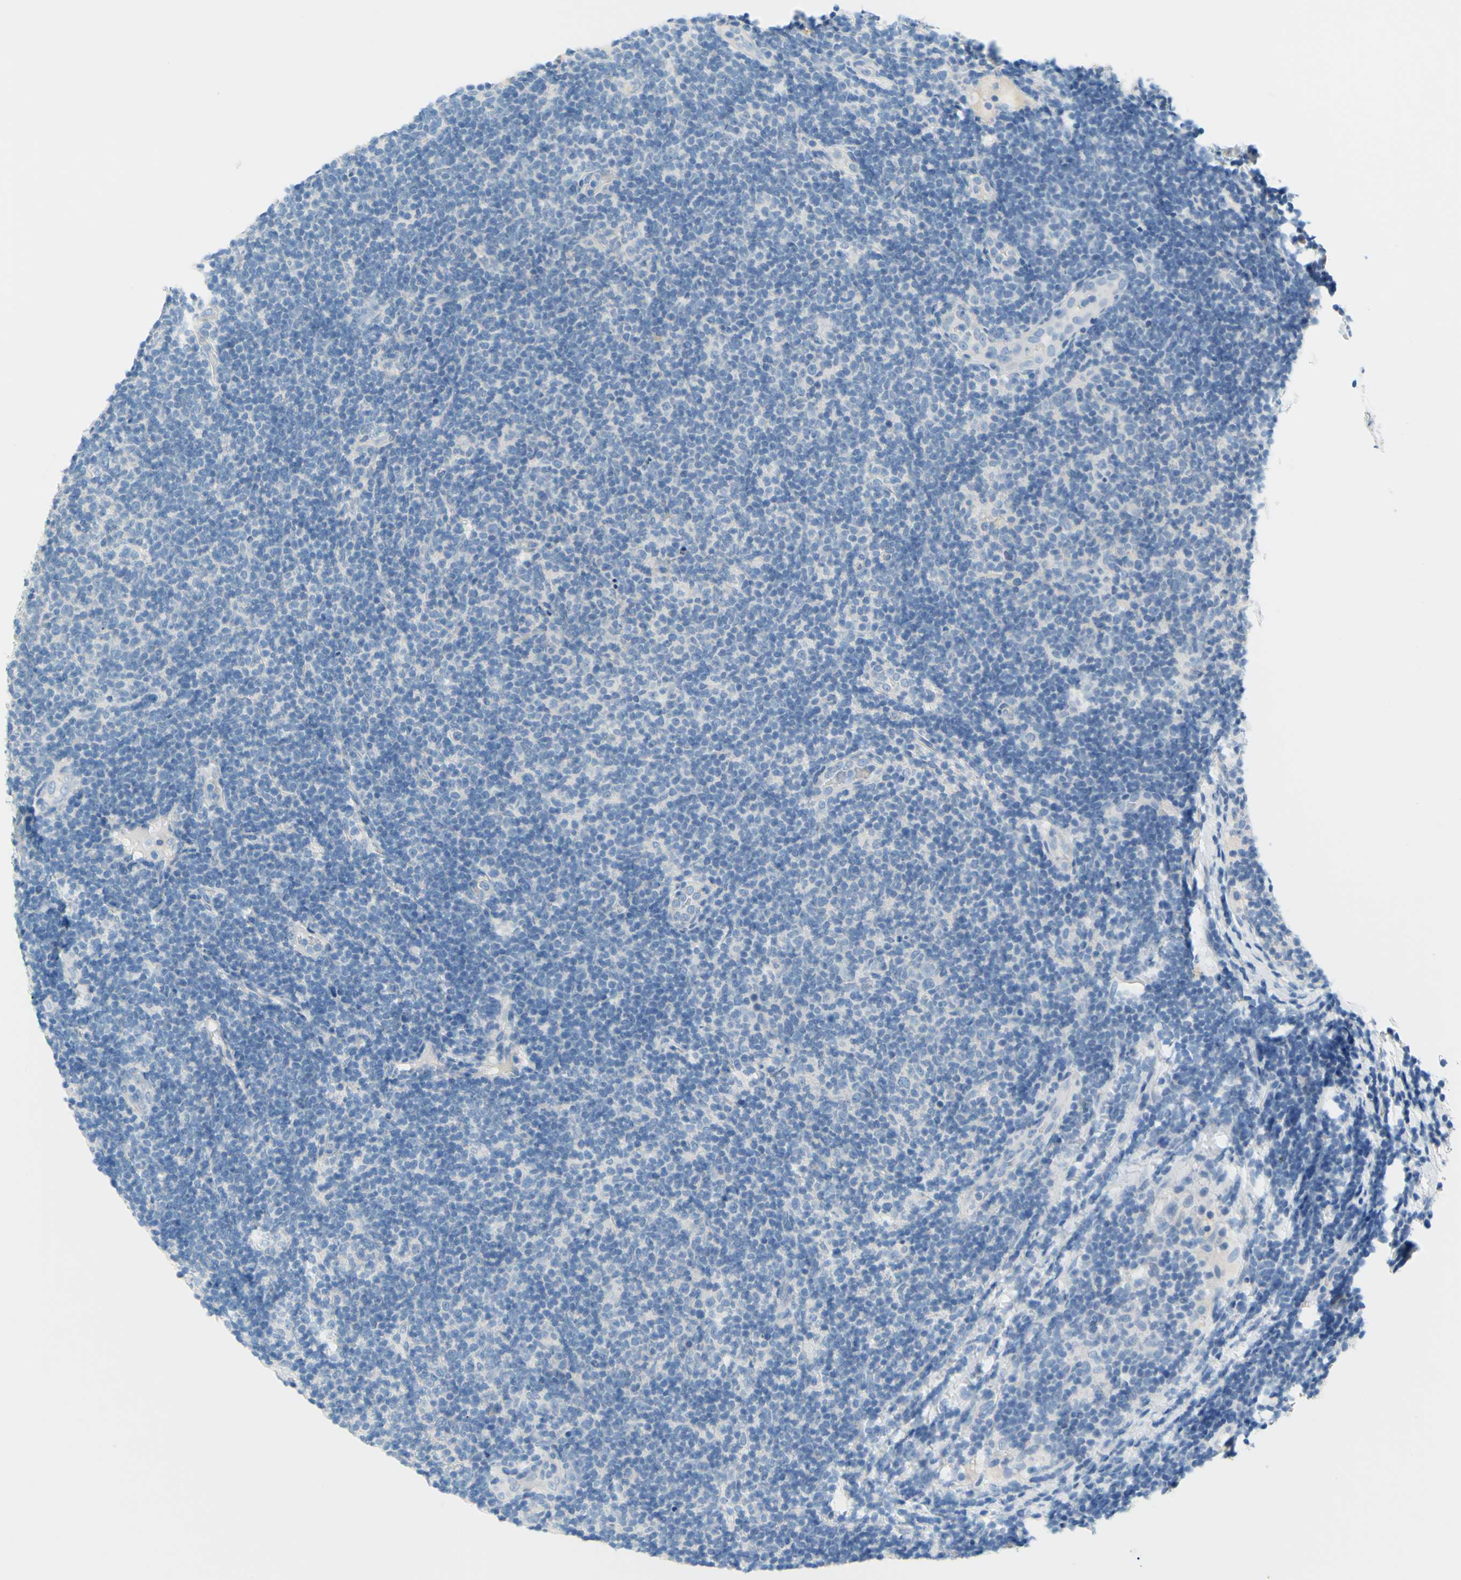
{"staining": {"intensity": "negative", "quantity": "none", "location": "none"}, "tissue": "lymphoma", "cell_type": "Tumor cells", "image_type": "cancer", "snomed": [{"axis": "morphology", "description": "Malignant lymphoma, non-Hodgkin's type, Low grade"}, {"axis": "topography", "description": "Lymph node"}], "caption": "Tumor cells are negative for brown protein staining in lymphoma.", "gene": "SLC1A2", "patient": {"sex": "male", "age": 83}}